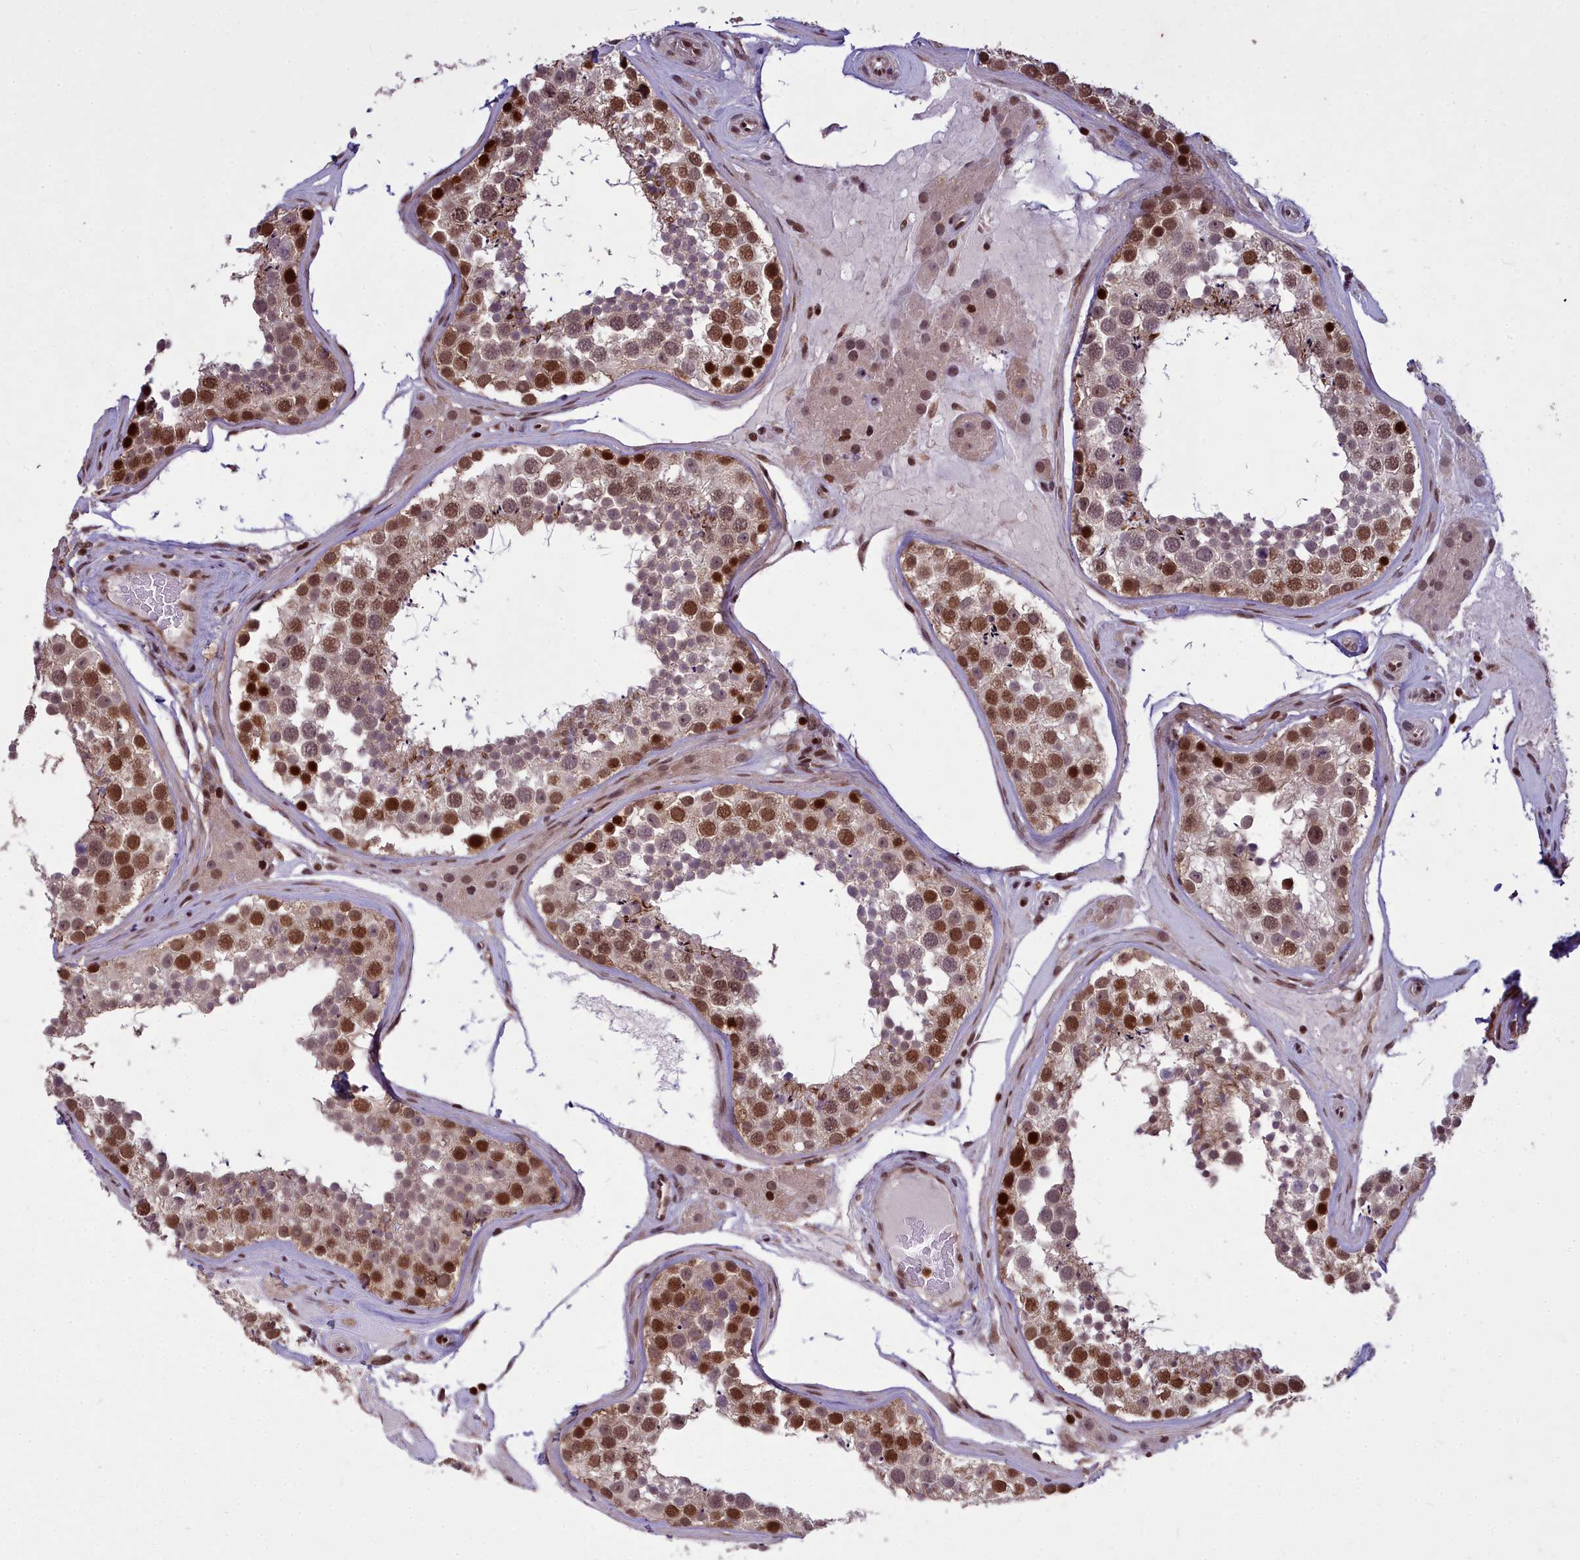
{"staining": {"intensity": "strong", "quantity": "25%-75%", "location": "nuclear"}, "tissue": "testis", "cell_type": "Cells in seminiferous ducts", "image_type": "normal", "snomed": [{"axis": "morphology", "description": "Normal tissue, NOS"}, {"axis": "topography", "description": "Testis"}], "caption": "Brown immunohistochemical staining in benign testis exhibits strong nuclear expression in approximately 25%-75% of cells in seminiferous ducts. The protein is stained brown, and the nuclei are stained in blue (DAB (3,3'-diaminobenzidine) IHC with brightfield microscopy, high magnification).", "gene": "GMEB1", "patient": {"sex": "male", "age": 46}}